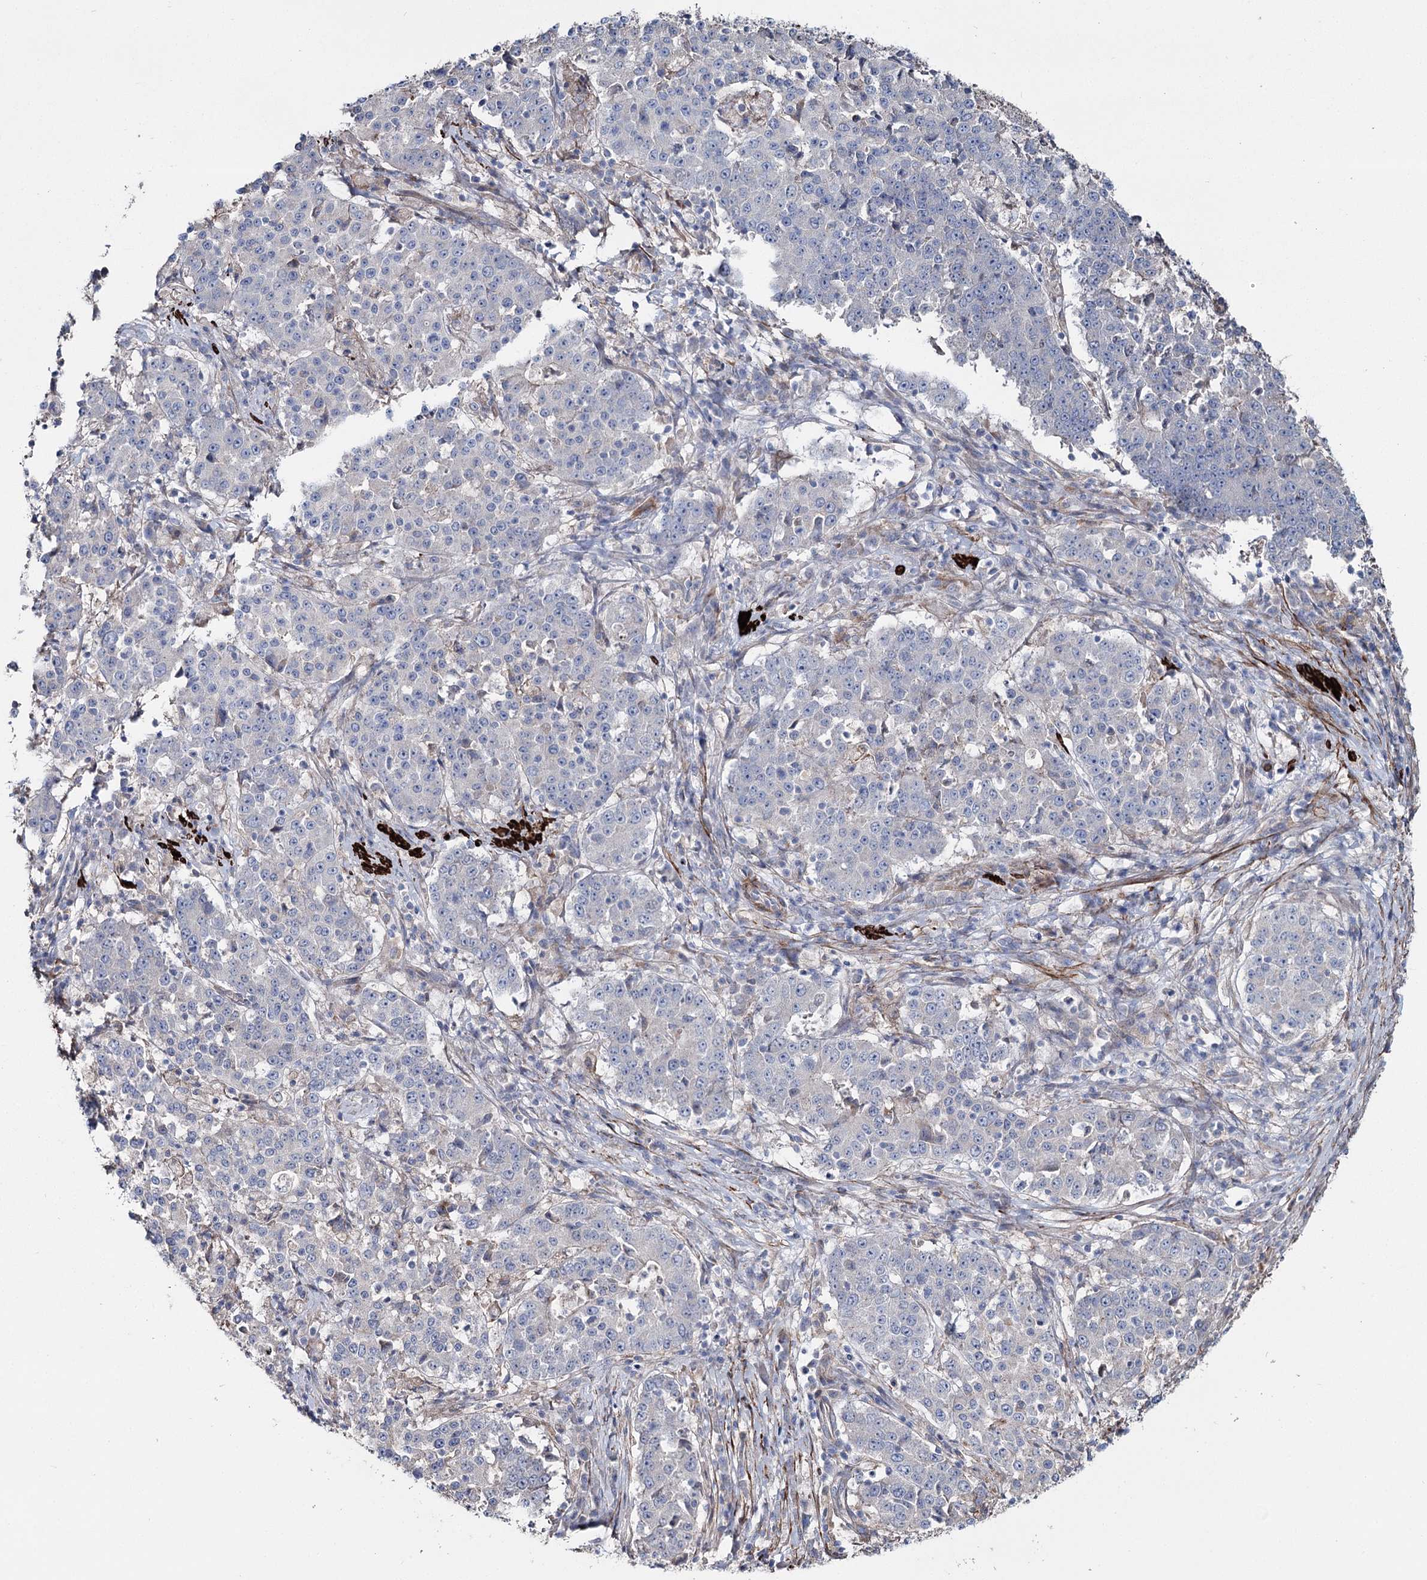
{"staining": {"intensity": "negative", "quantity": "none", "location": "none"}, "tissue": "stomach cancer", "cell_type": "Tumor cells", "image_type": "cancer", "snomed": [{"axis": "morphology", "description": "Adenocarcinoma, NOS"}, {"axis": "topography", "description": "Stomach"}], "caption": "Immunohistochemical staining of human adenocarcinoma (stomach) reveals no significant positivity in tumor cells.", "gene": "SUMF1", "patient": {"sex": "male", "age": 59}}